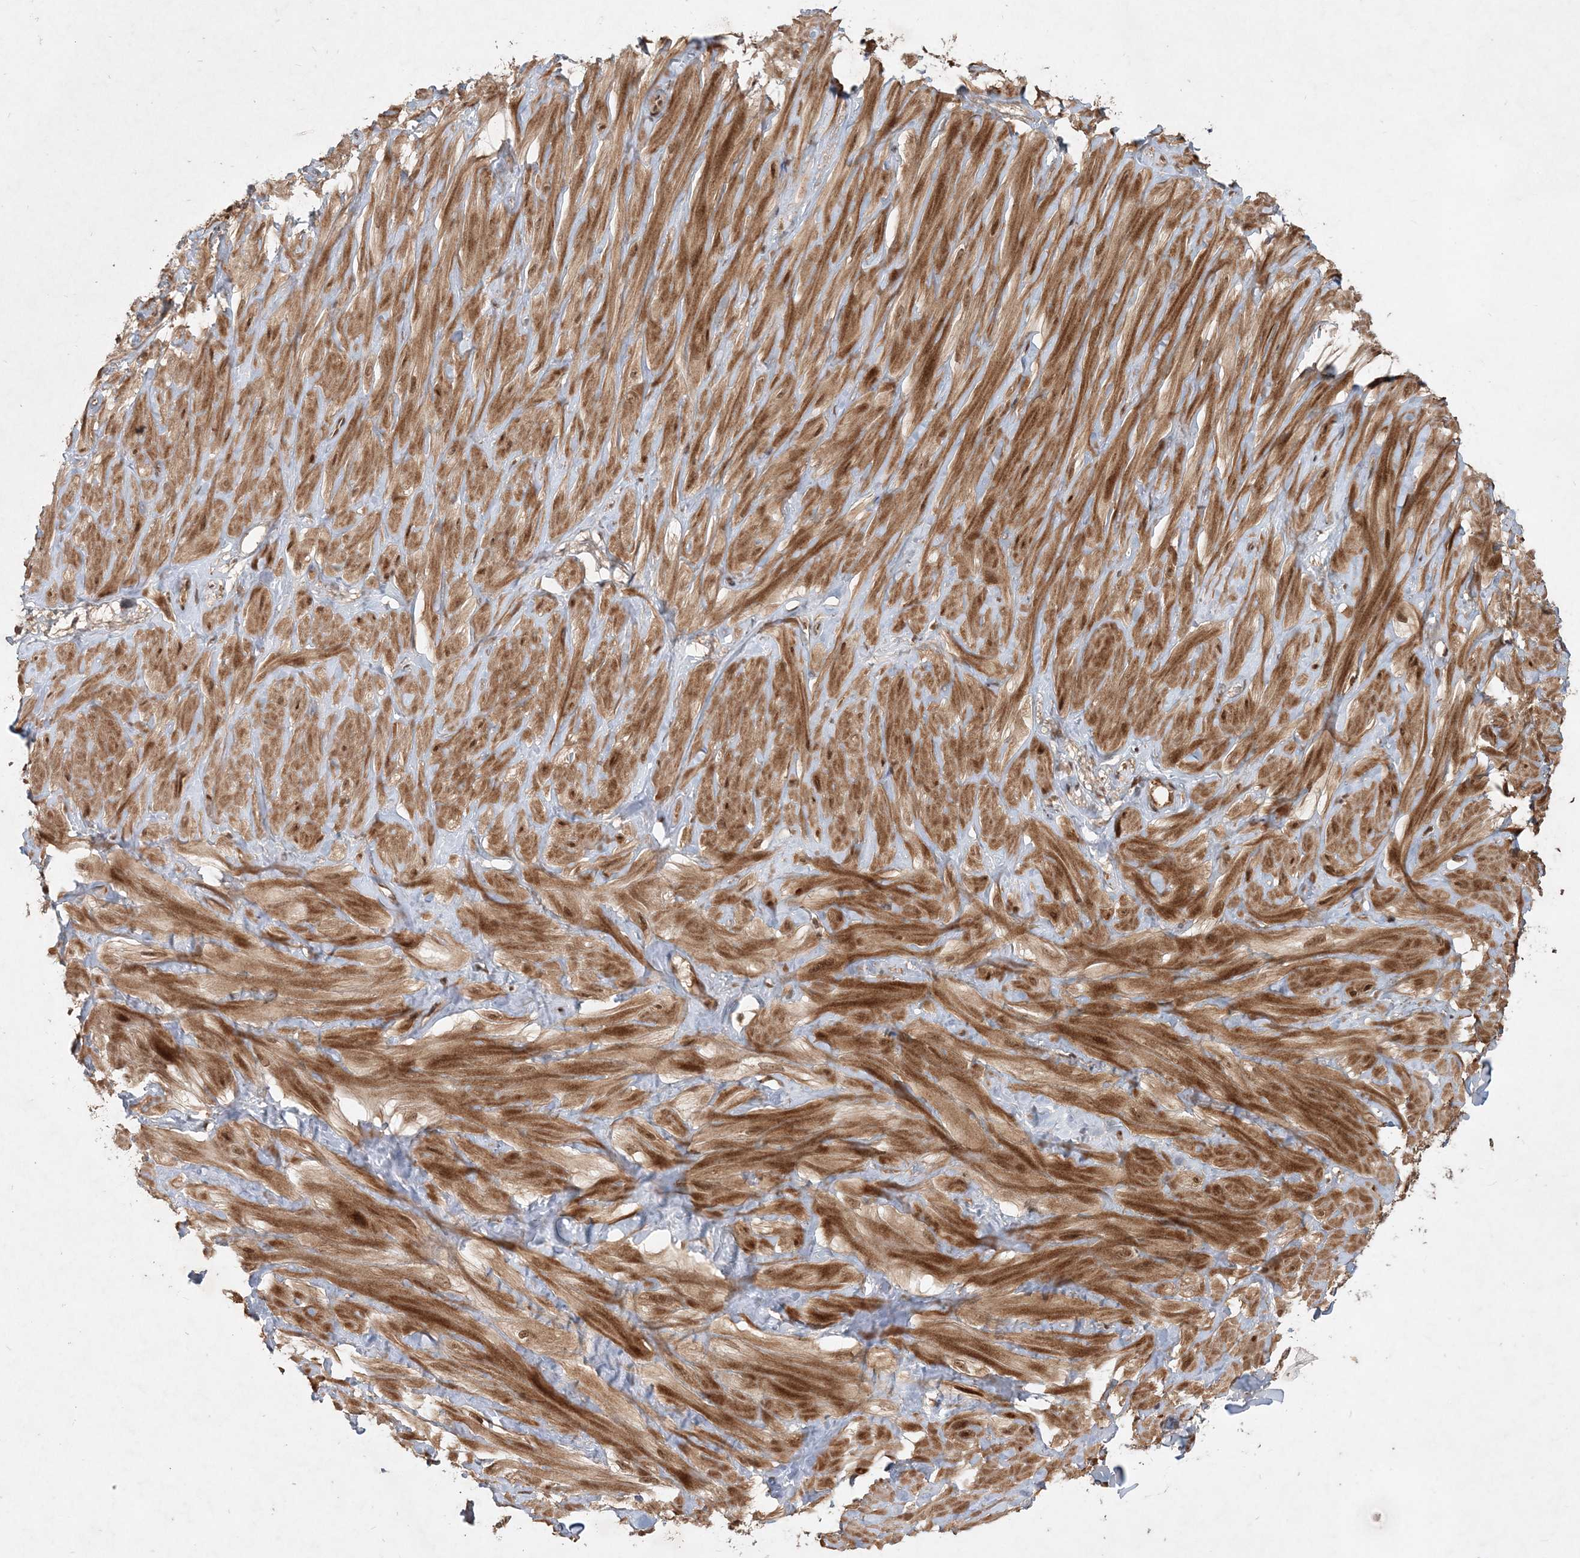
{"staining": {"intensity": "moderate", "quantity": ">75%", "location": "cytoplasmic/membranous"}, "tissue": "adipose tissue", "cell_type": "Adipocytes", "image_type": "normal", "snomed": [{"axis": "morphology", "description": "Normal tissue, NOS"}, {"axis": "topography", "description": "Adipose tissue"}, {"axis": "topography", "description": "Vascular tissue"}, {"axis": "topography", "description": "Peripheral nerve tissue"}], "caption": "Approximately >75% of adipocytes in unremarkable adipose tissue display moderate cytoplasmic/membranous protein positivity as visualized by brown immunohistochemical staining.", "gene": "UBR3", "patient": {"sex": "male", "age": 25}}